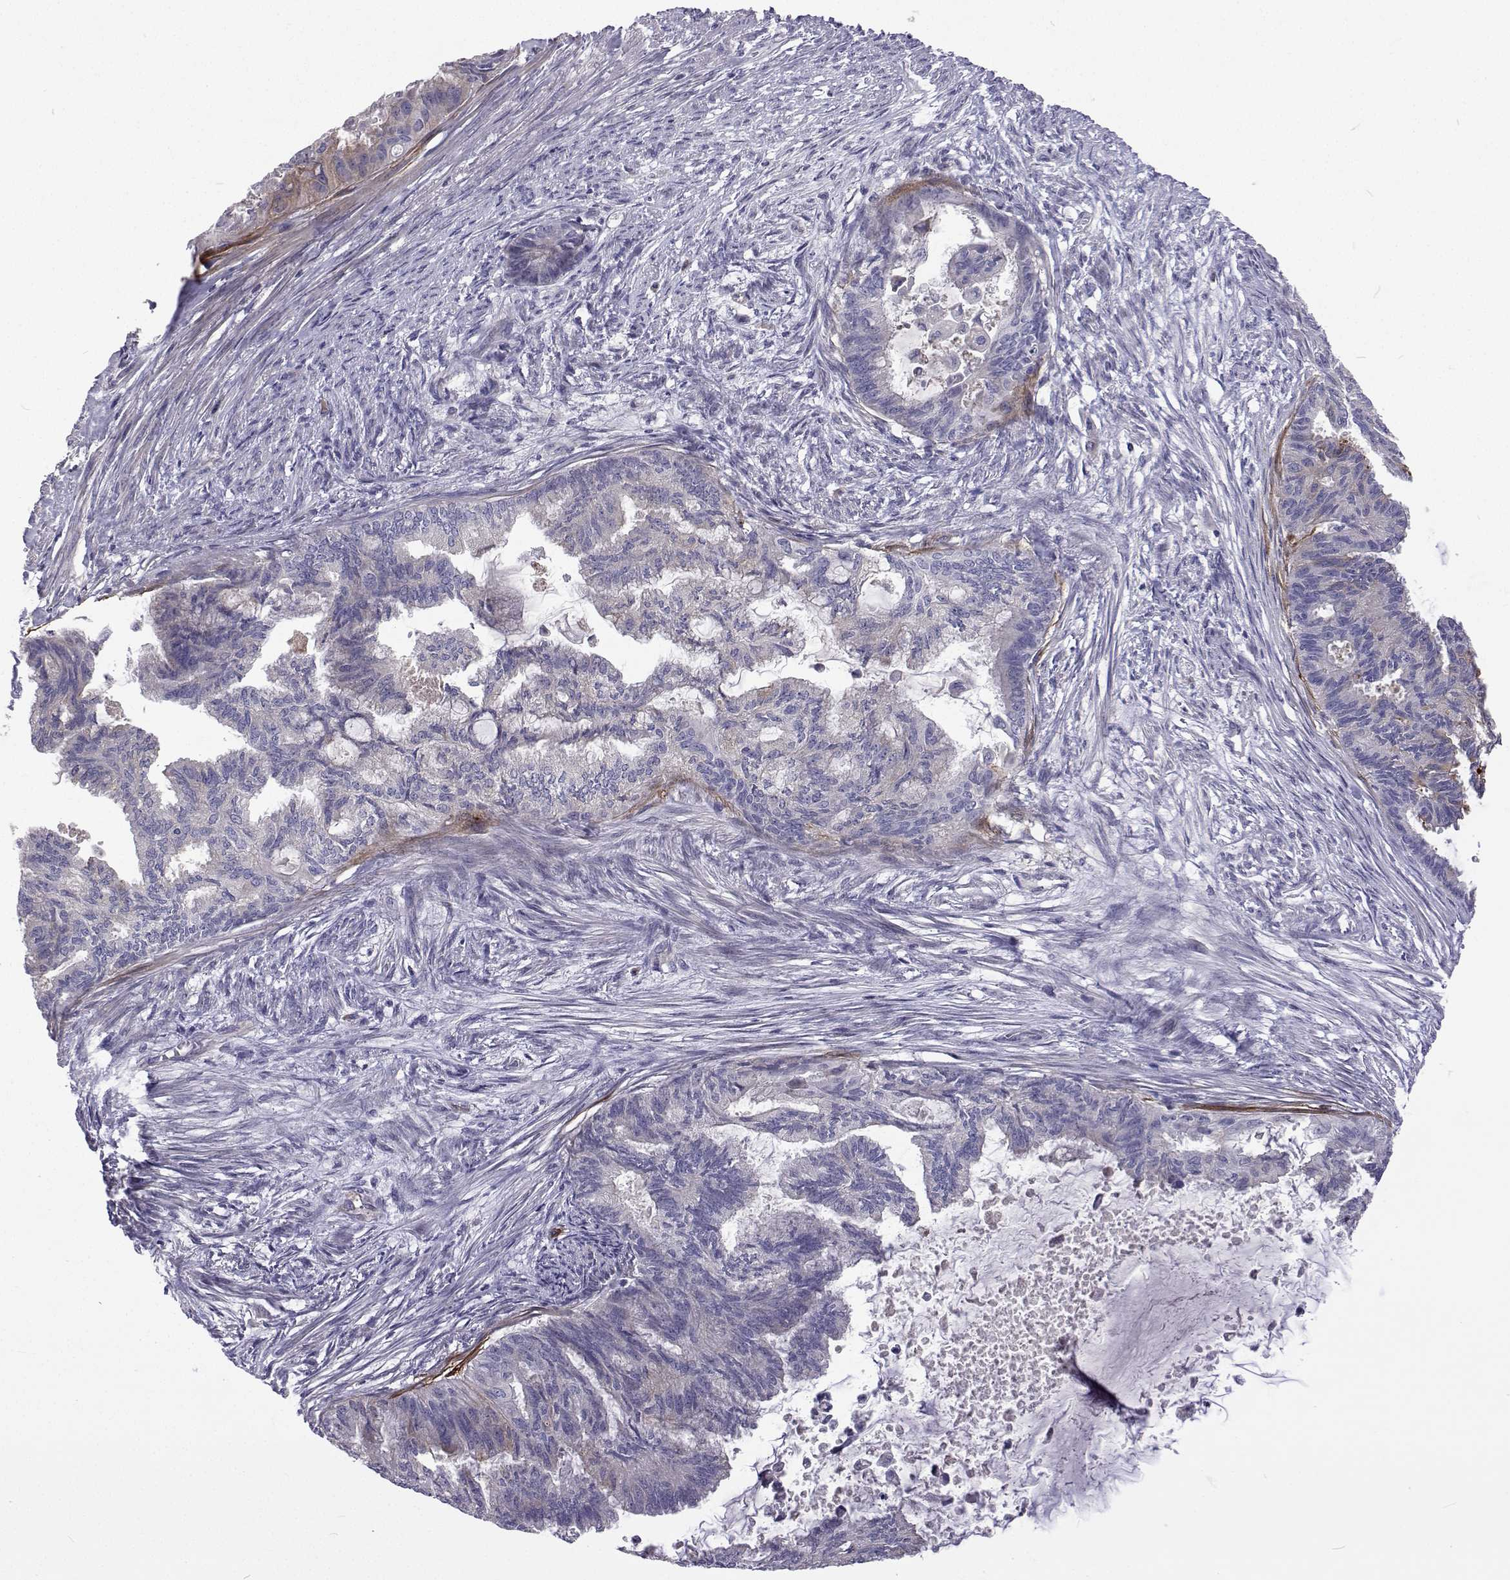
{"staining": {"intensity": "negative", "quantity": "none", "location": "none"}, "tissue": "endometrial cancer", "cell_type": "Tumor cells", "image_type": "cancer", "snomed": [{"axis": "morphology", "description": "Adenocarcinoma, NOS"}, {"axis": "topography", "description": "Endometrium"}], "caption": "An IHC image of adenocarcinoma (endometrial) is shown. There is no staining in tumor cells of adenocarcinoma (endometrial).", "gene": "NPR3", "patient": {"sex": "female", "age": 86}}